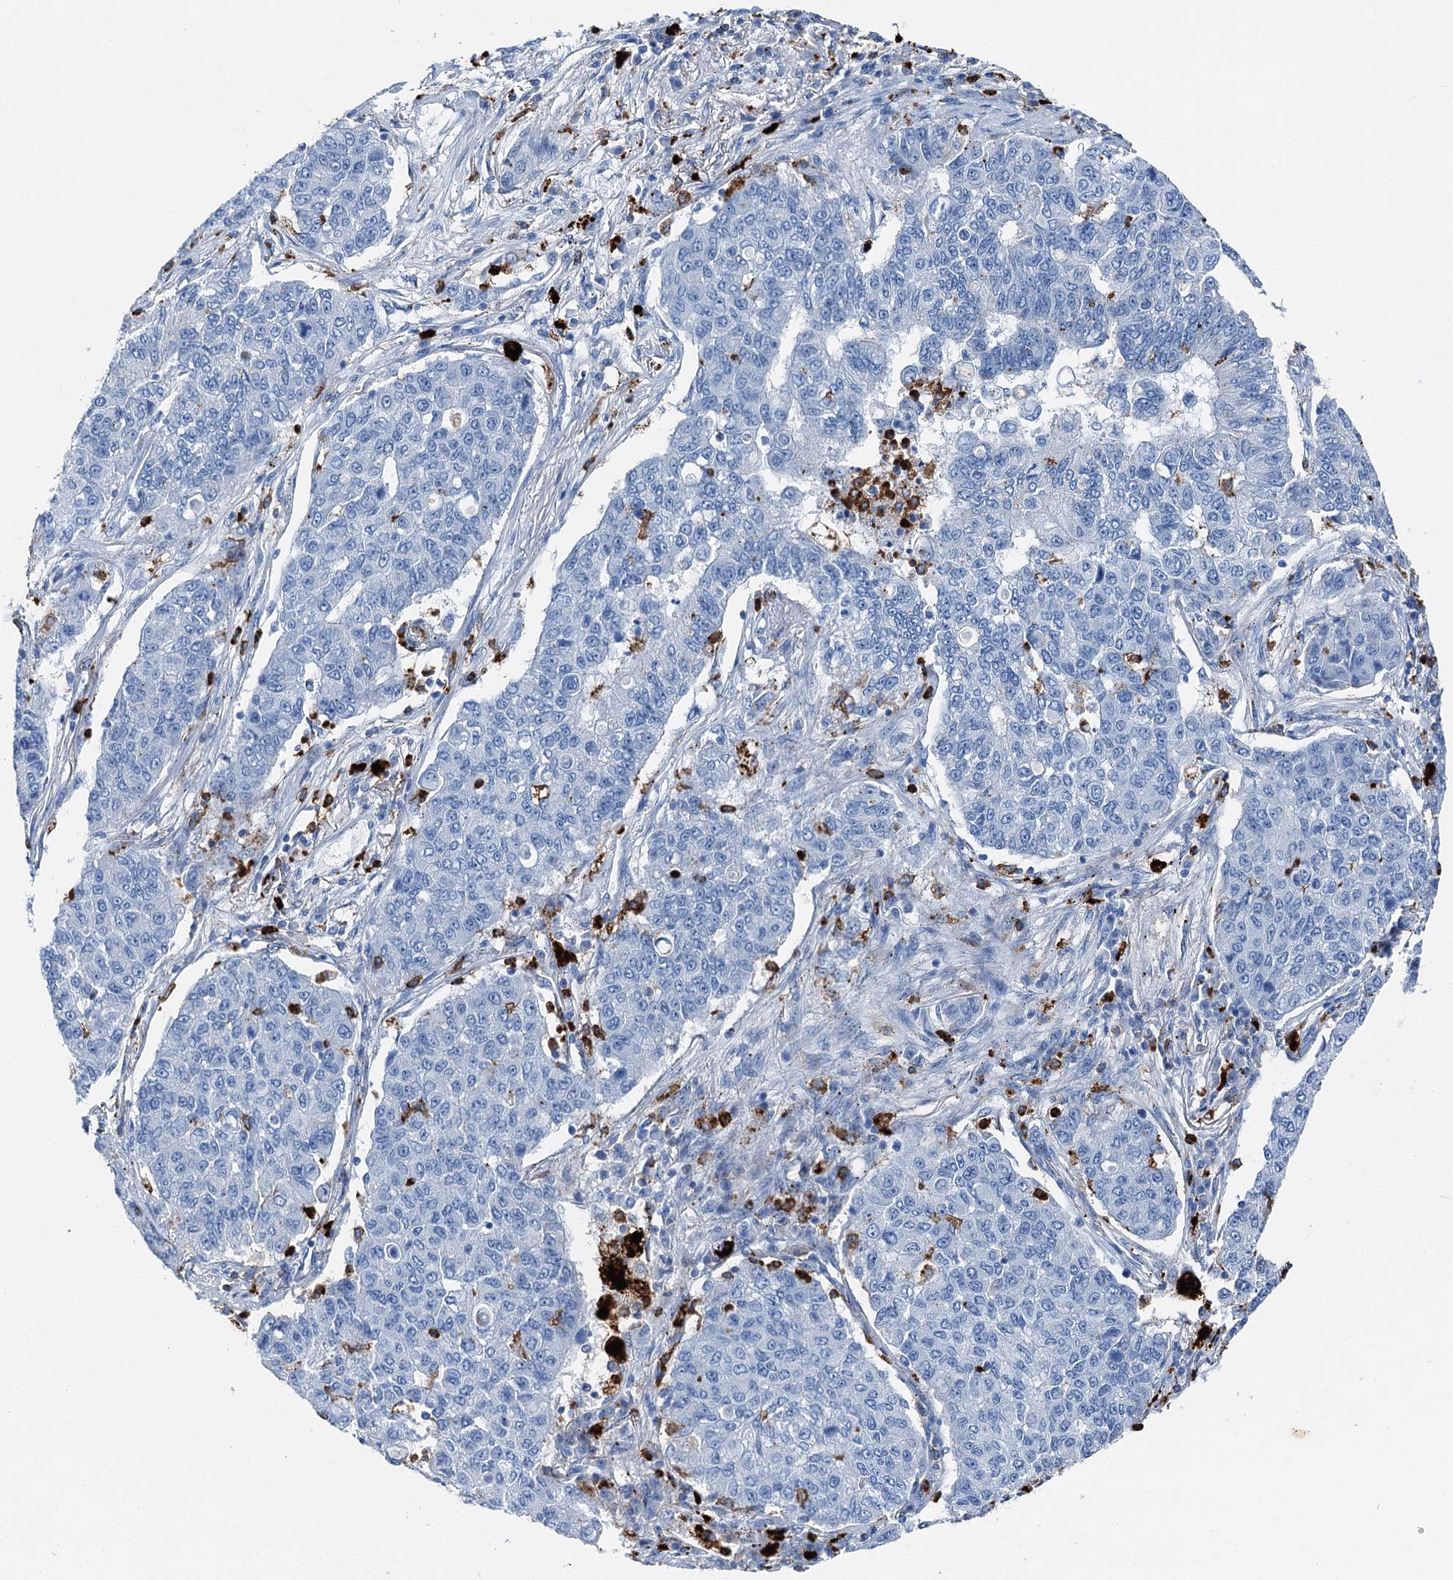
{"staining": {"intensity": "negative", "quantity": "none", "location": "none"}, "tissue": "lung cancer", "cell_type": "Tumor cells", "image_type": "cancer", "snomed": [{"axis": "morphology", "description": "Squamous cell carcinoma, NOS"}, {"axis": "topography", "description": "Lung"}], "caption": "Squamous cell carcinoma (lung) stained for a protein using immunohistochemistry (IHC) exhibits no positivity tumor cells.", "gene": "PLAC8", "patient": {"sex": "male", "age": 74}}